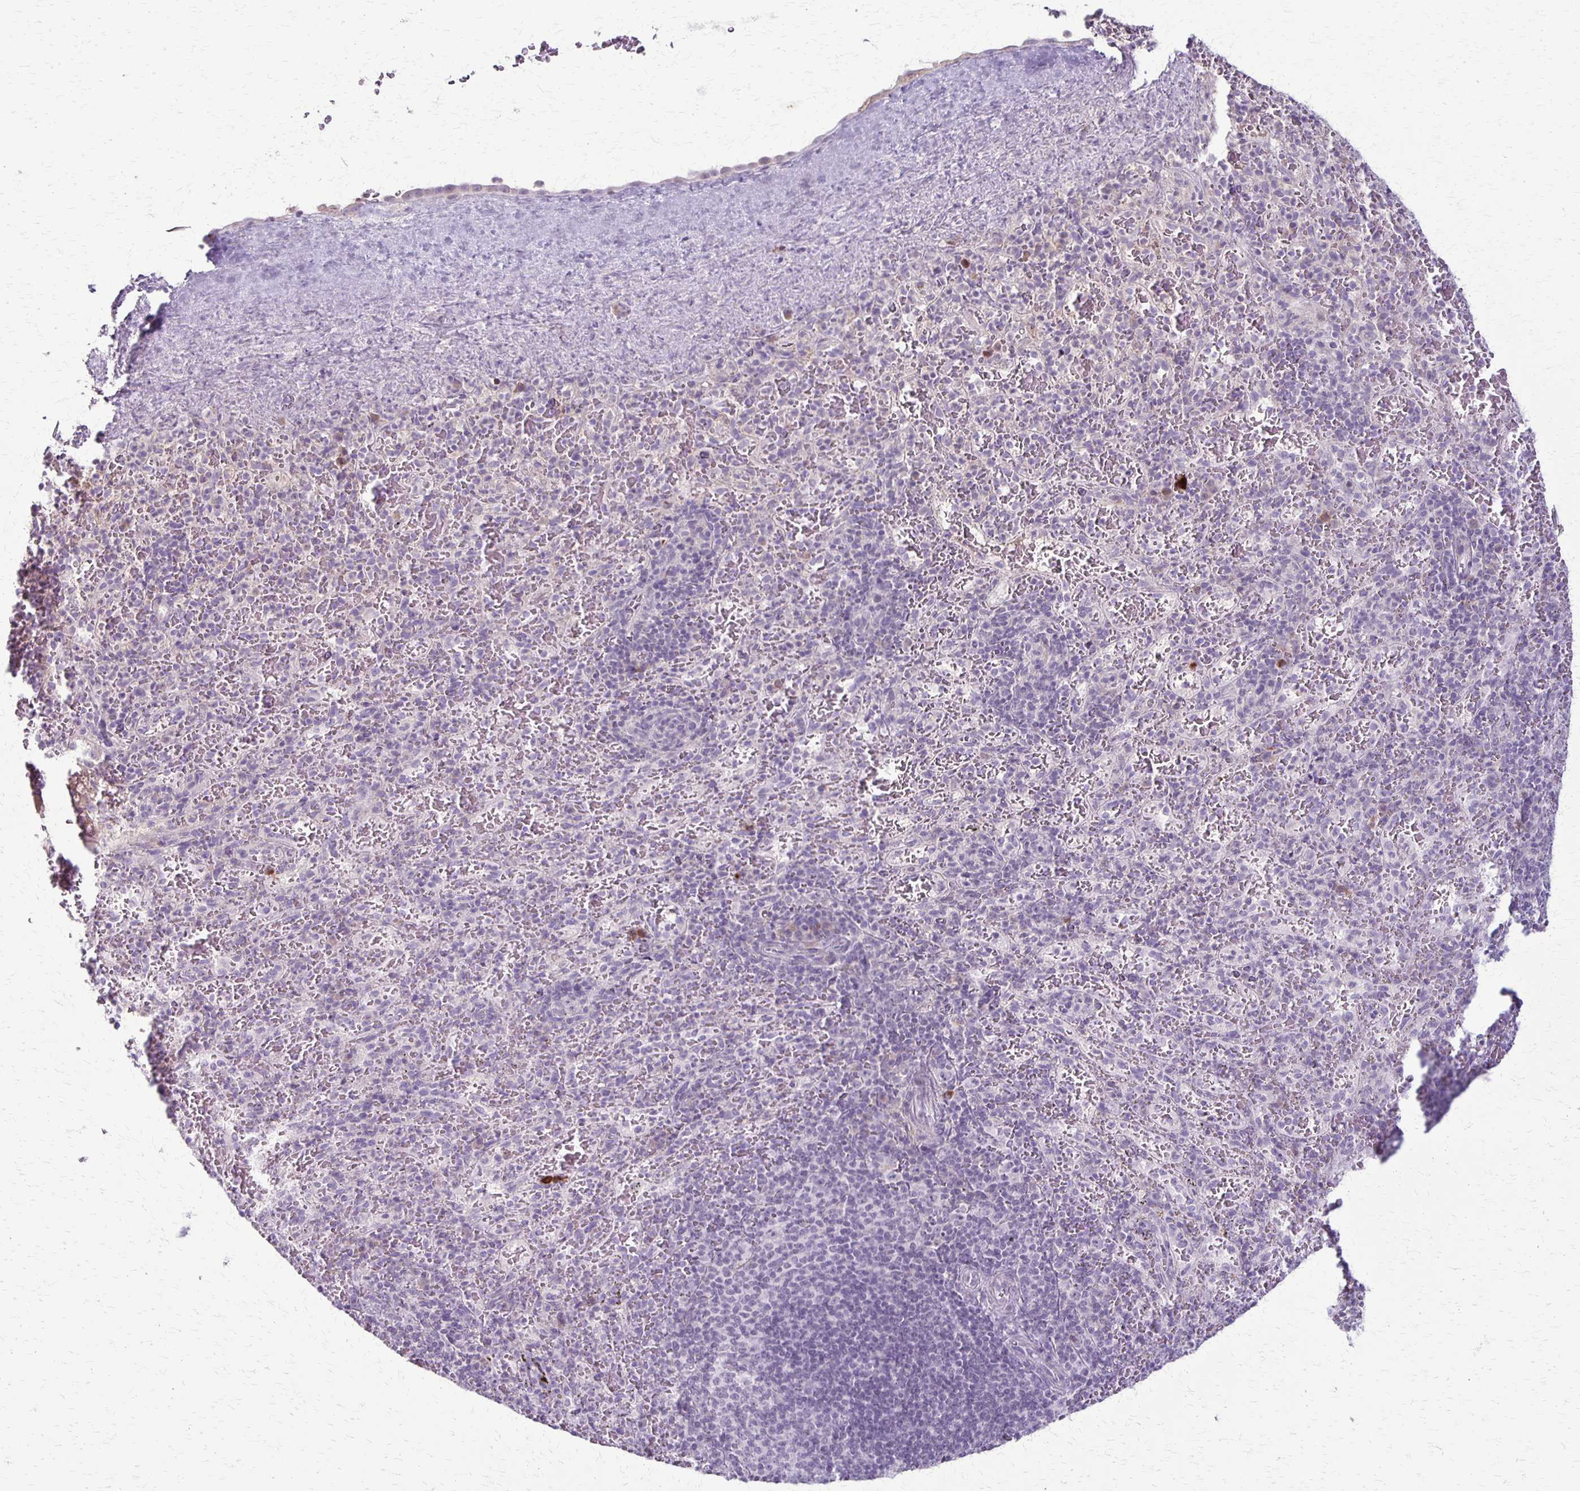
{"staining": {"intensity": "negative", "quantity": "none", "location": "none"}, "tissue": "spleen", "cell_type": "Cells in red pulp", "image_type": "normal", "snomed": [{"axis": "morphology", "description": "Normal tissue, NOS"}, {"axis": "topography", "description": "Spleen"}], "caption": "High magnification brightfield microscopy of unremarkable spleen stained with DAB (brown) and counterstained with hematoxylin (blue): cells in red pulp show no significant staining.", "gene": "SLC35E2B", "patient": {"sex": "male", "age": 57}}